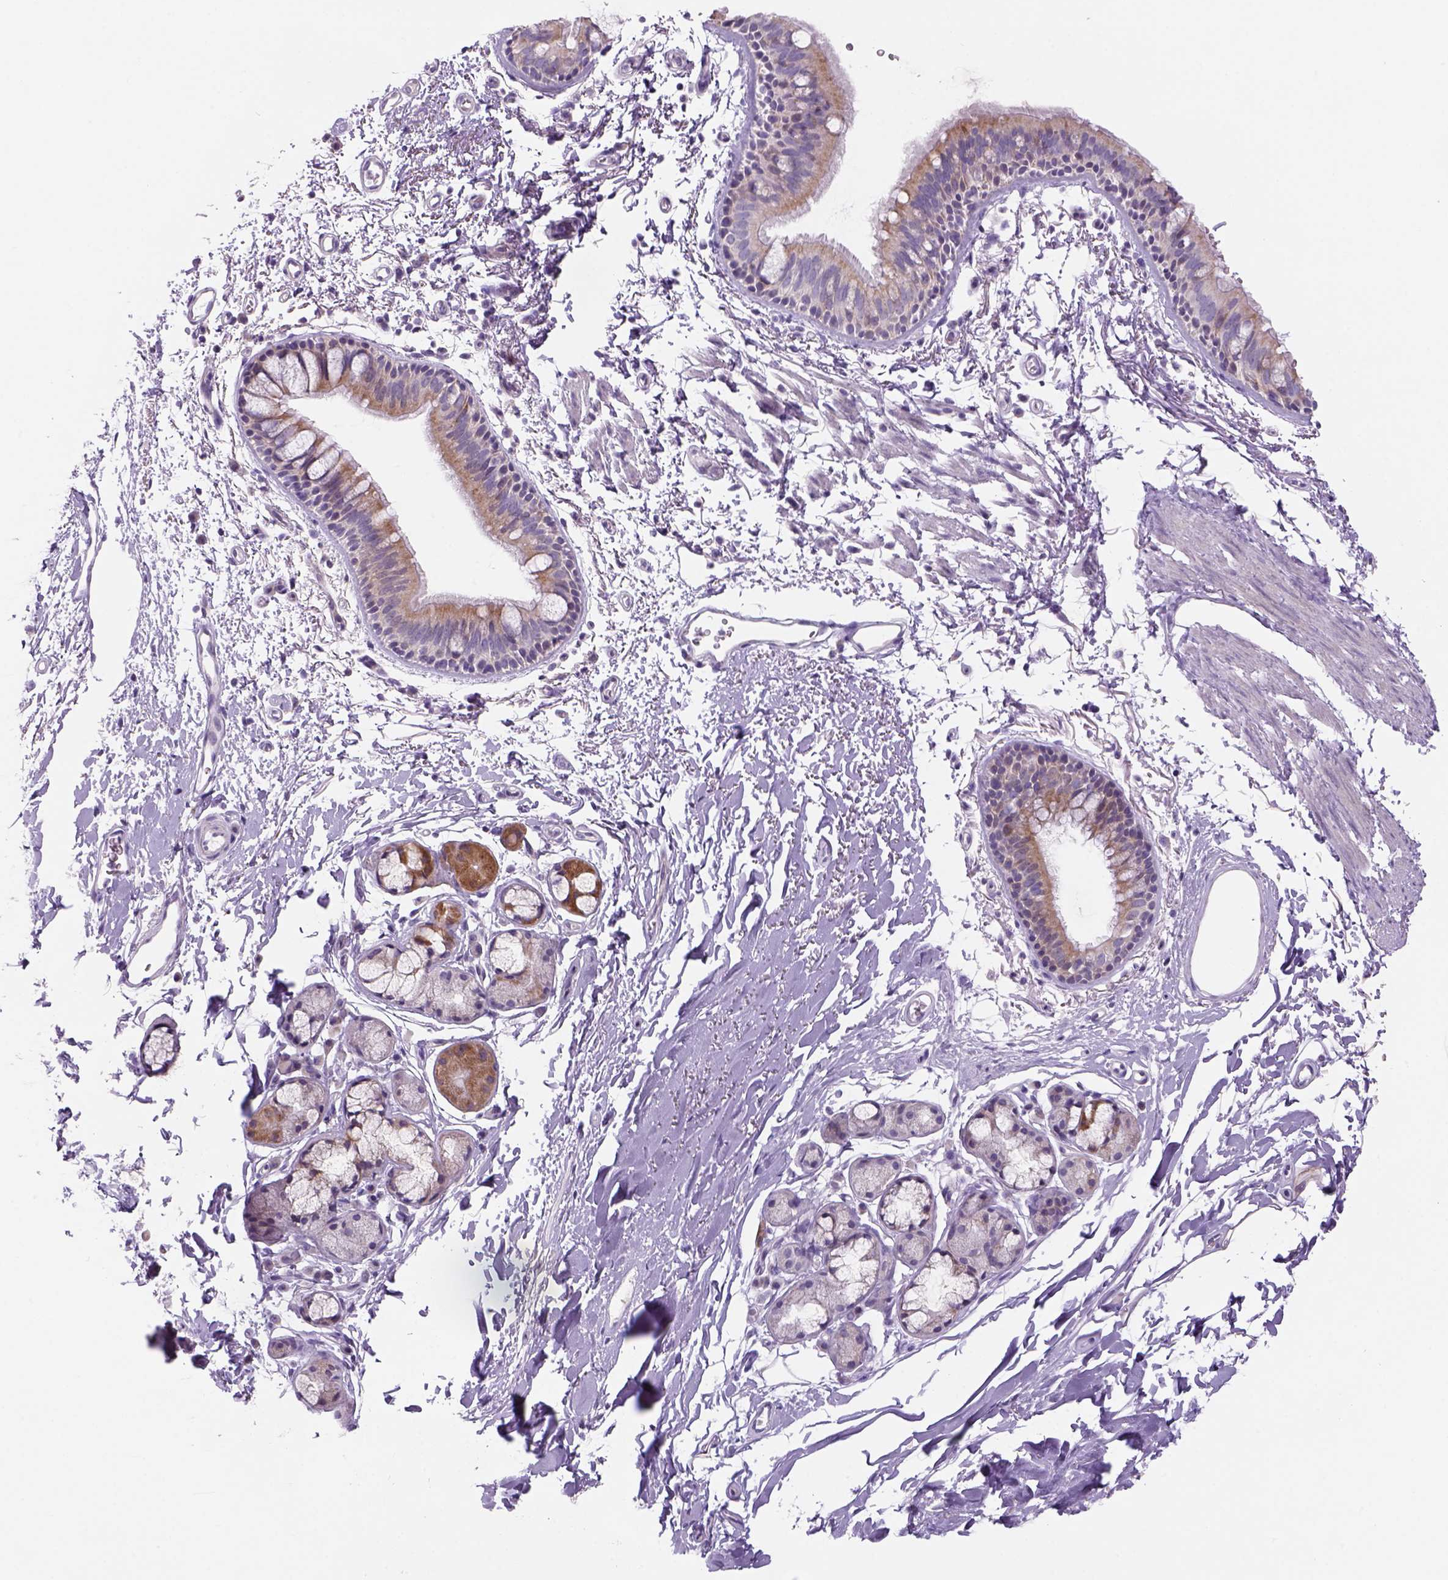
{"staining": {"intensity": "weak", "quantity": ">75%", "location": "cytoplasmic/membranous"}, "tissue": "bronchus", "cell_type": "Respiratory epithelial cells", "image_type": "normal", "snomed": [{"axis": "morphology", "description": "Normal tissue, NOS"}, {"axis": "topography", "description": "Lymph node"}, {"axis": "topography", "description": "Bronchus"}], "caption": "Protein positivity by IHC demonstrates weak cytoplasmic/membranous staining in about >75% of respiratory epithelial cells in normal bronchus.", "gene": "ADGRV1", "patient": {"sex": "female", "age": 70}}